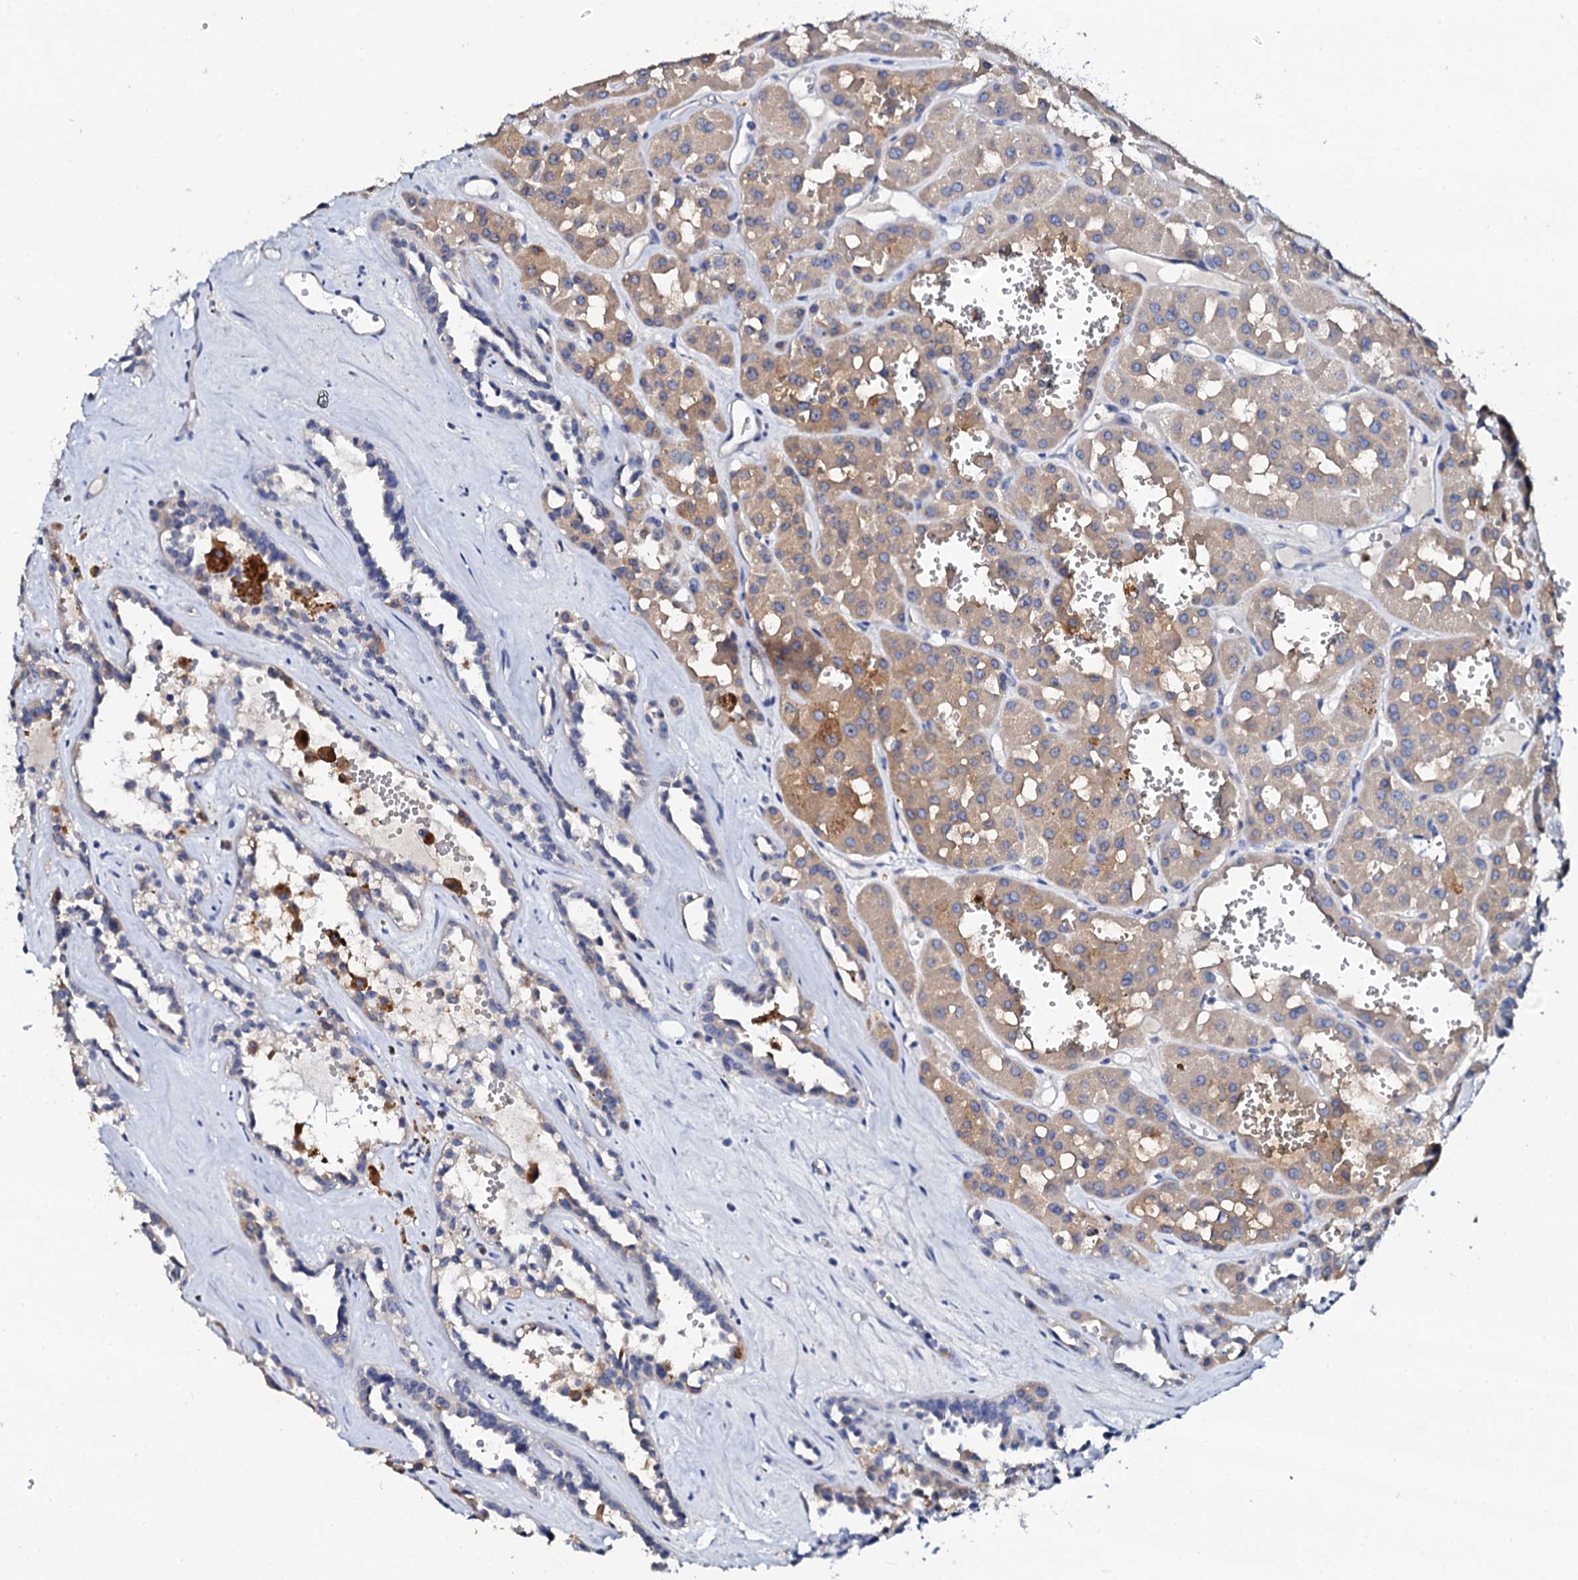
{"staining": {"intensity": "weak", "quantity": ">75%", "location": "cytoplasmic/membranous"}, "tissue": "renal cancer", "cell_type": "Tumor cells", "image_type": "cancer", "snomed": [{"axis": "morphology", "description": "Carcinoma, NOS"}, {"axis": "topography", "description": "Kidney"}], "caption": "High-magnification brightfield microscopy of carcinoma (renal) stained with DAB (brown) and counterstained with hematoxylin (blue). tumor cells exhibit weak cytoplasmic/membranous staining is appreciated in about>75% of cells.", "gene": "NAA16", "patient": {"sex": "female", "age": 75}}